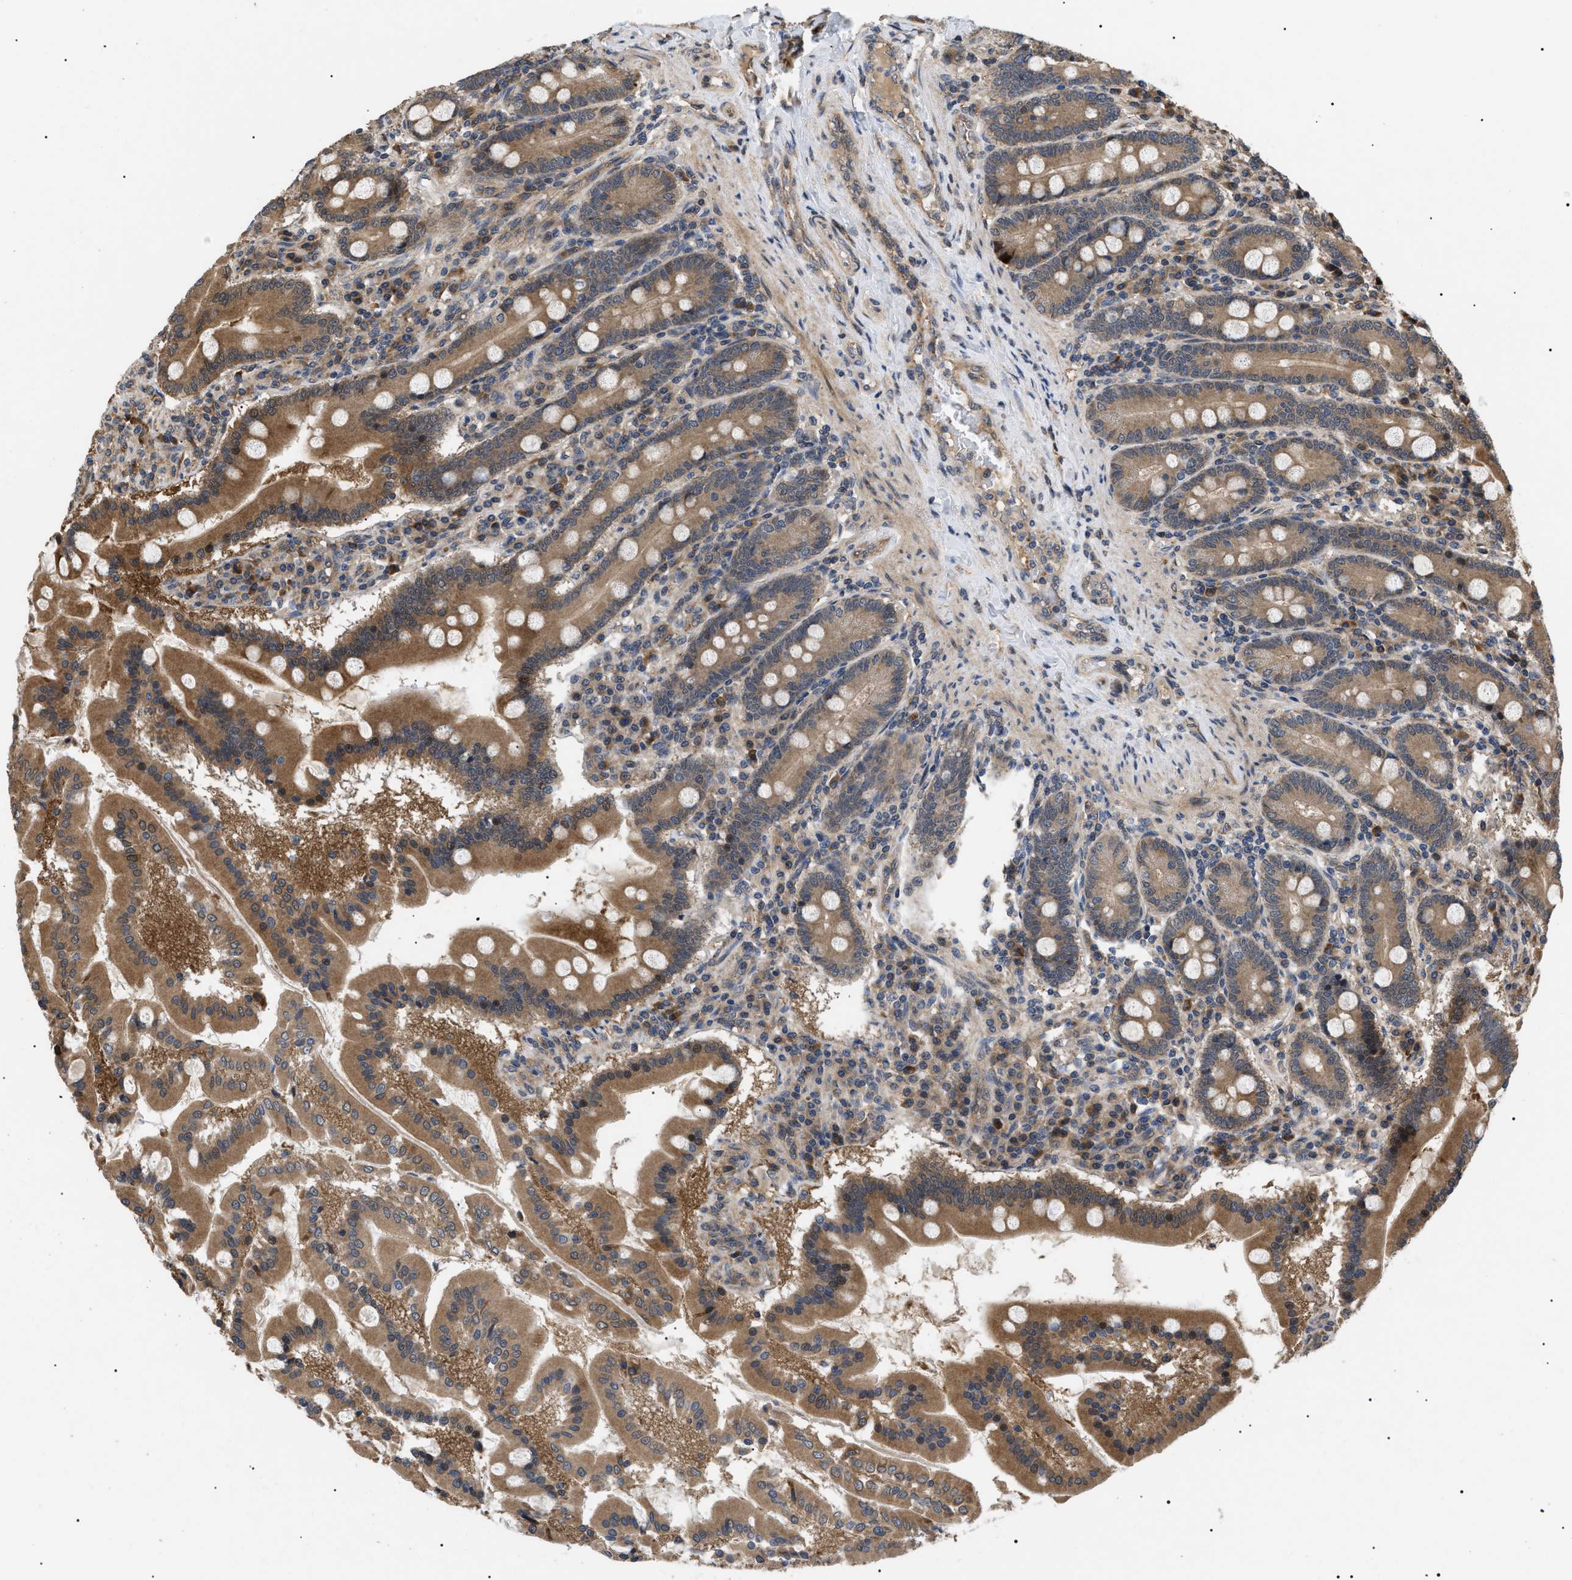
{"staining": {"intensity": "strong", "quantity": ">75%", "location": "cytoplasmic/membranous,nuclear"}, "tissue": "duodenum", "cell_type": "Glandular cells", "image_type": "normal", "snomed": [{"axis": "morphology", "description": "Normal tissue, NOS"}, {"axis": "topography", "description": "Duodenum"}], "caption": "The photomicrograph shows staining of normal duodenum, revealing strong cytoplasmic/membranous,nuclear protein positivity (brown color) within glandular cells.", "gene": "ASTL", "patient": {"sex": "male", "age": 50}}